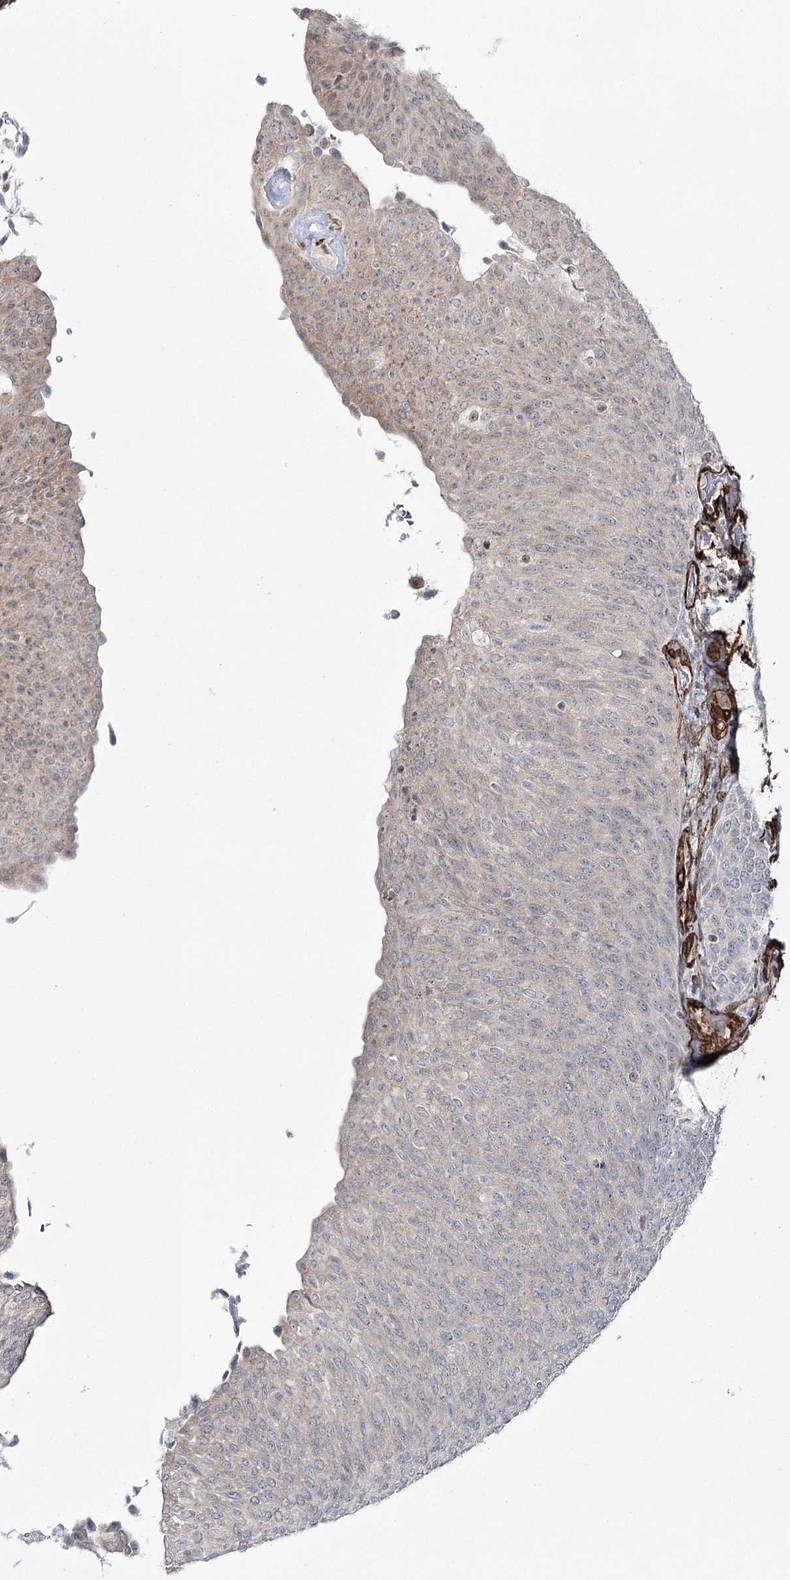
{"staining": {"intensity": "weak", "quantity": "<25%", "location": "cytoplasmic/membranous"}, "tissue": "urothelial cancer", "cell_type": "Tumor cells", "image_type": "cancer", "snomed": [{"axis": "morphology", "description": "Urothelial carcinoma, Low grade"}, {"axis": "topography", "description": "Urinary bladder"}], "caption": "High magnification brightfield microscopy of urothelial cancer stained with DAB (3,3'-diaminobenzidine) (brown) and counterstained with hematoxylin (blue): tumor cells show no significant positivity.", "gene": "CWF19L1", "patient": {"sex": "female", "age": 79}}